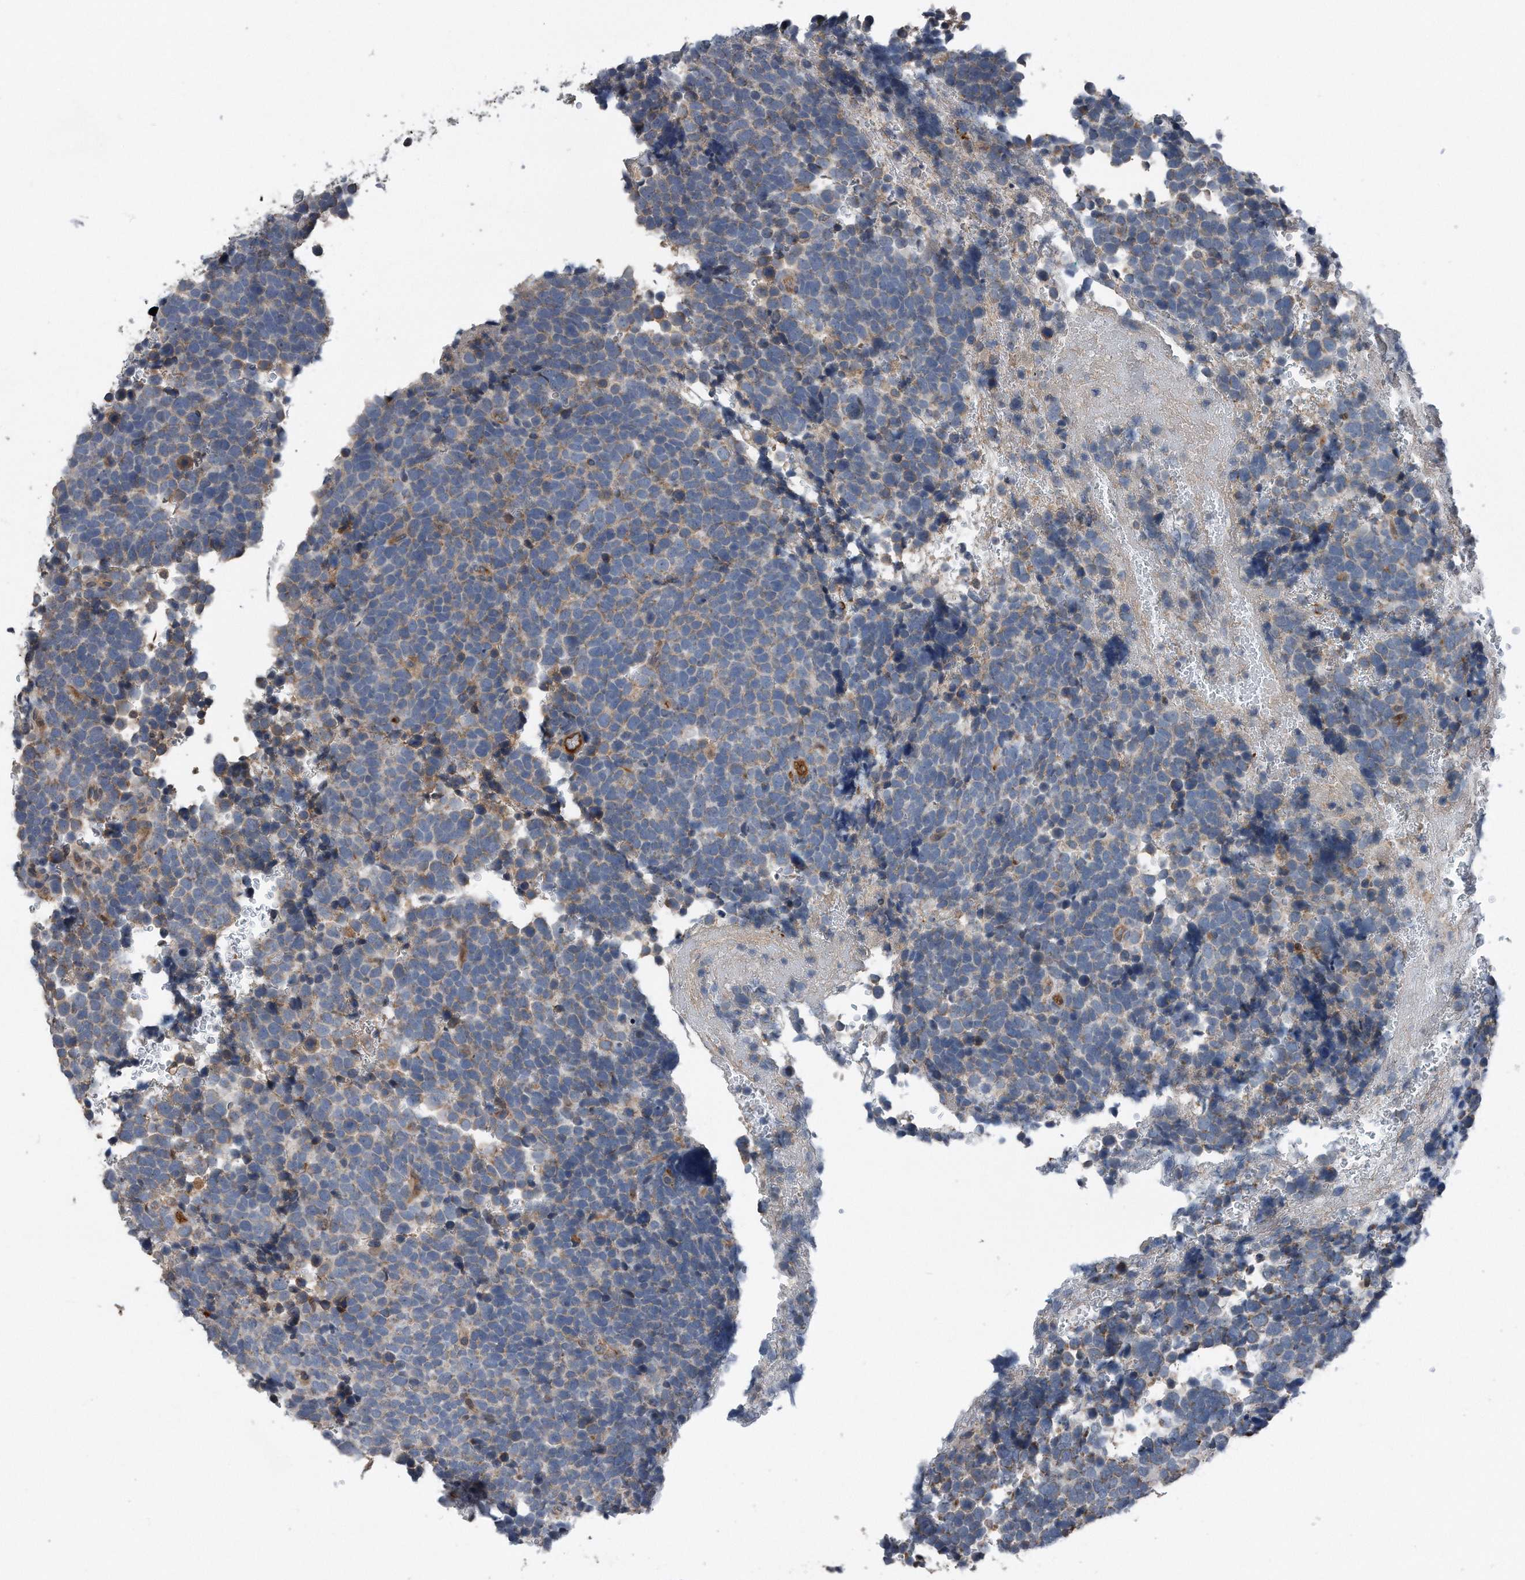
{"staining": {"intensity": "weak", "quantity": "25%-75%", "location": "cytoplasmic/membranous"}, "tissue": "urothelial cancer", "cell_type": "Tumor cells", "image_type": "cancer", "snomed": [{"axis": "morphology", "description": "Urothelial carcinoma, High grade"}, {"axis": "topography", "description": "Urinary bladder"}], "caption": "Weak cytoplasmic/membranous protein positivity is identified in about 25%-75% of tumor cells in high-grade urothelial carcinoma.", "gene": "DST", "patient": {"sex": "female", "age": 82}}